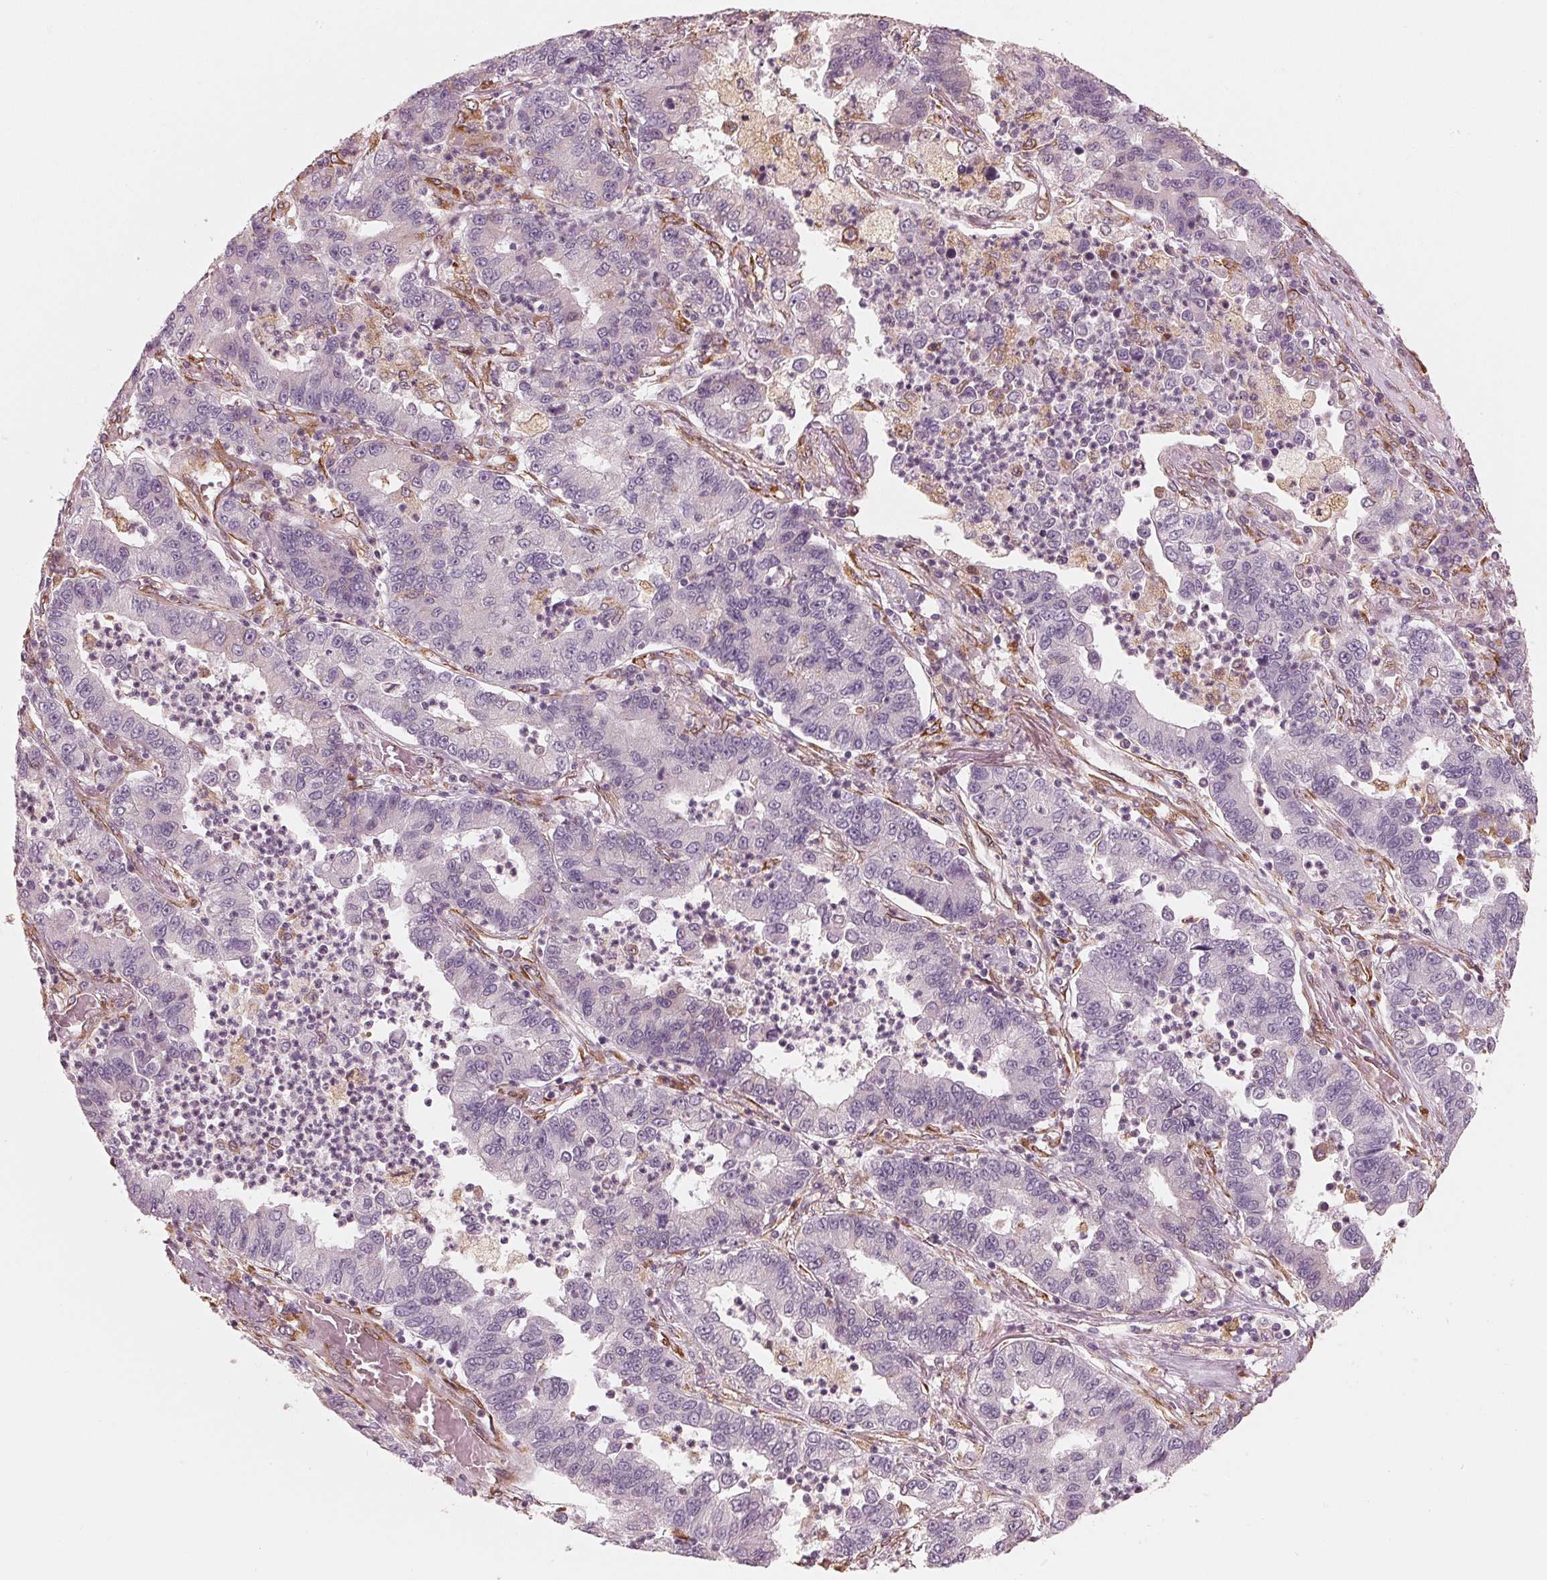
{"staining": {"intensity": "negative", "quantity": "none", "location": "none"}, "tissue": "lung cancer", "cell_type": "Tumor cells", "image_type": "cancer", "snomed": [{"axis": "morphology", "description": "Adenocarcinoma, NOS"}, {"axis": "topography", "description": "Lung"}], "caption": "DAB (3,3'-diaminobenzidine) immunohistochemical staining of human adenocarcinoma (lung) shows no significant expression in tumor cells. (DAB IHC, high magnification).", "gene": "IKBIP", "patient": {"sex": "female", "age": 57}}